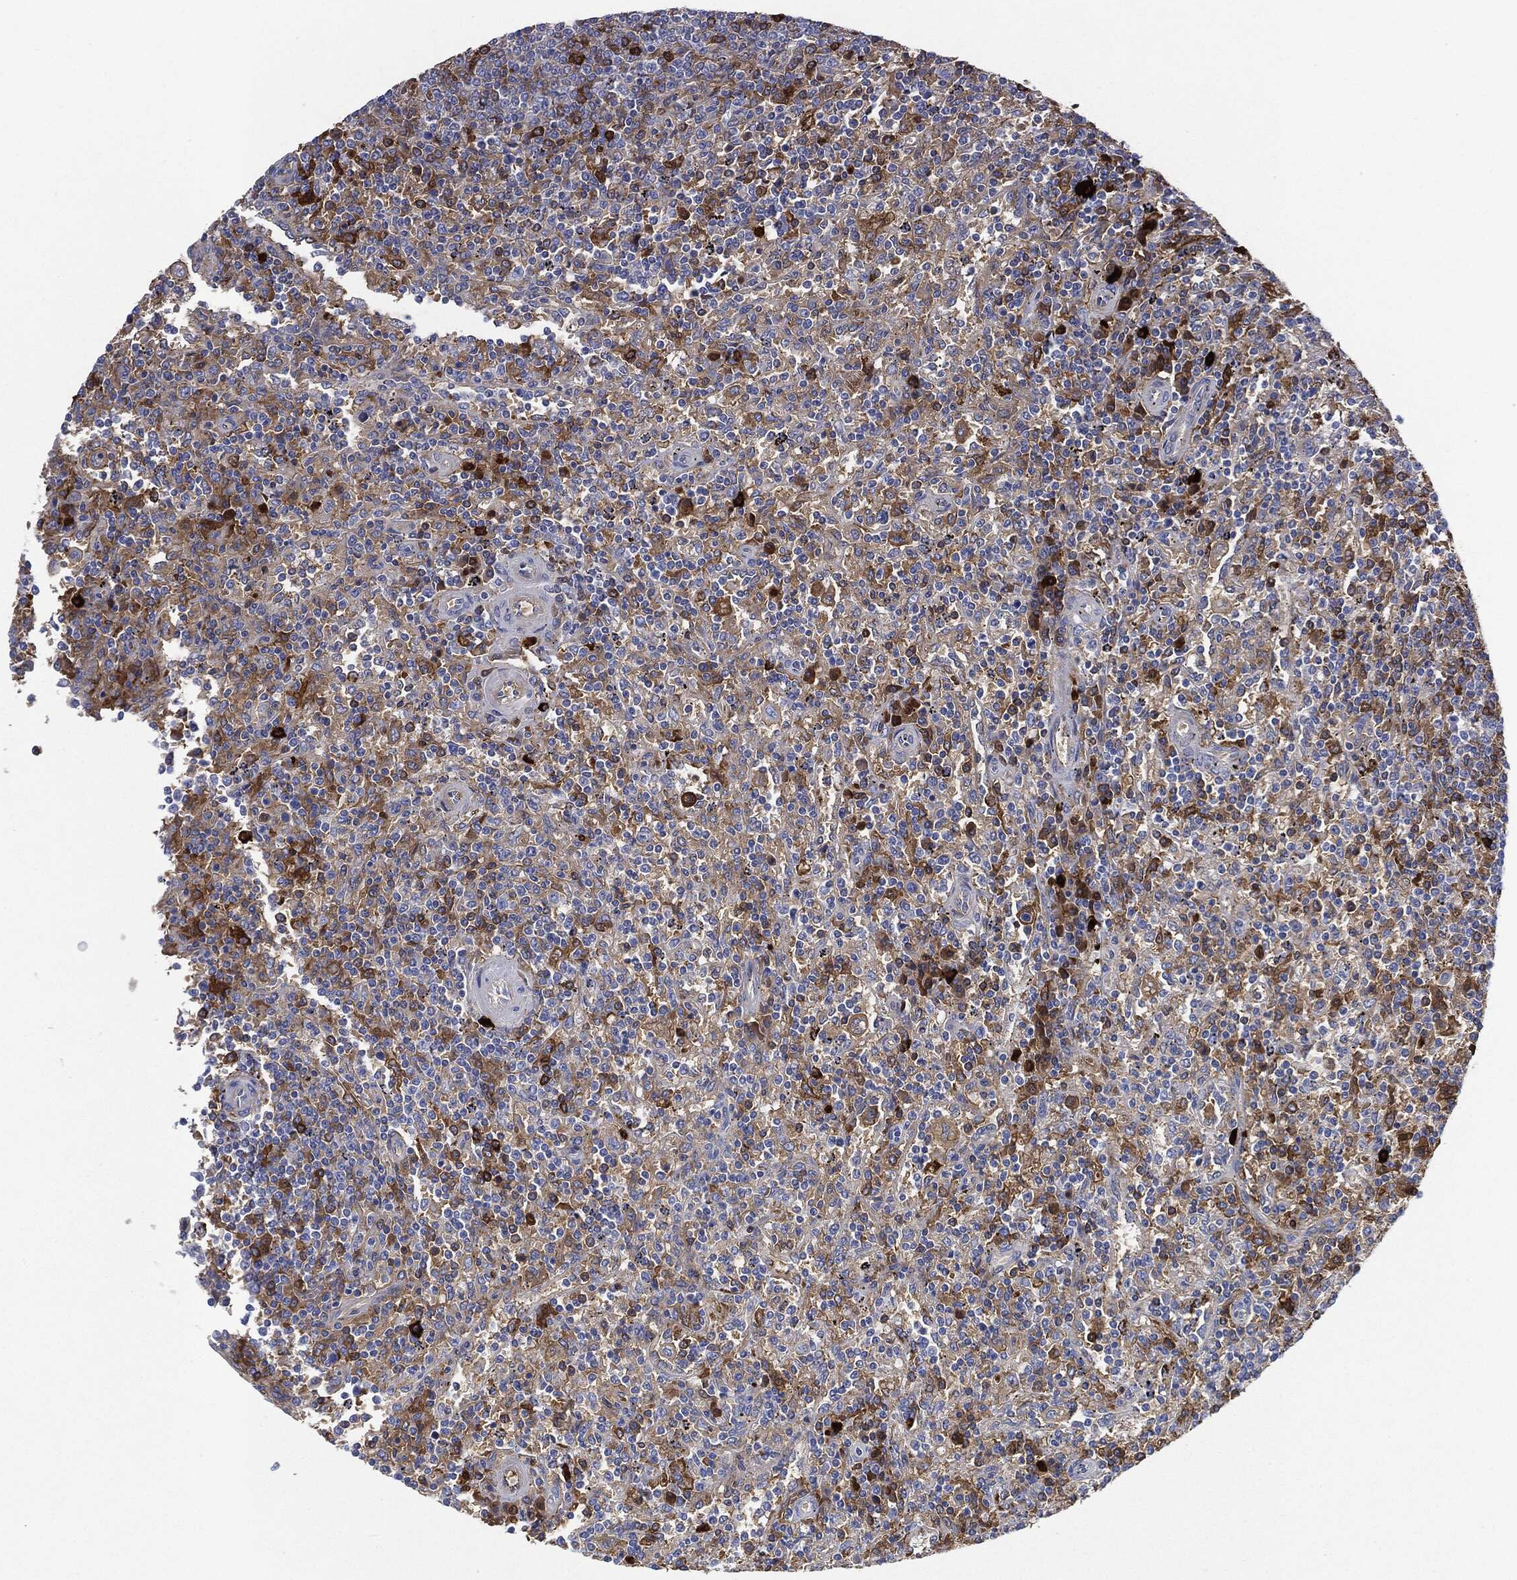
{"staining": {"intensity": "negative", "quantity": "none", "location": "none"}, "tissue": "lymphoma", "cell_type": "Tumor cells", "image_type": "cancer", "snomed": [{"axis": "morphology", "description": "Malignant lymphoma, non-Hodgkin's type, Low grade"}, {"axis": "topography", "description": "Spleen"}], "caption": "IHC of human malignant lymphoma, non-Hodgkin's type (low-grade) reveals no staining in tumor cells.", "gene": "IGLV6-57", "patient": {"sex": "male", "age": 62}}